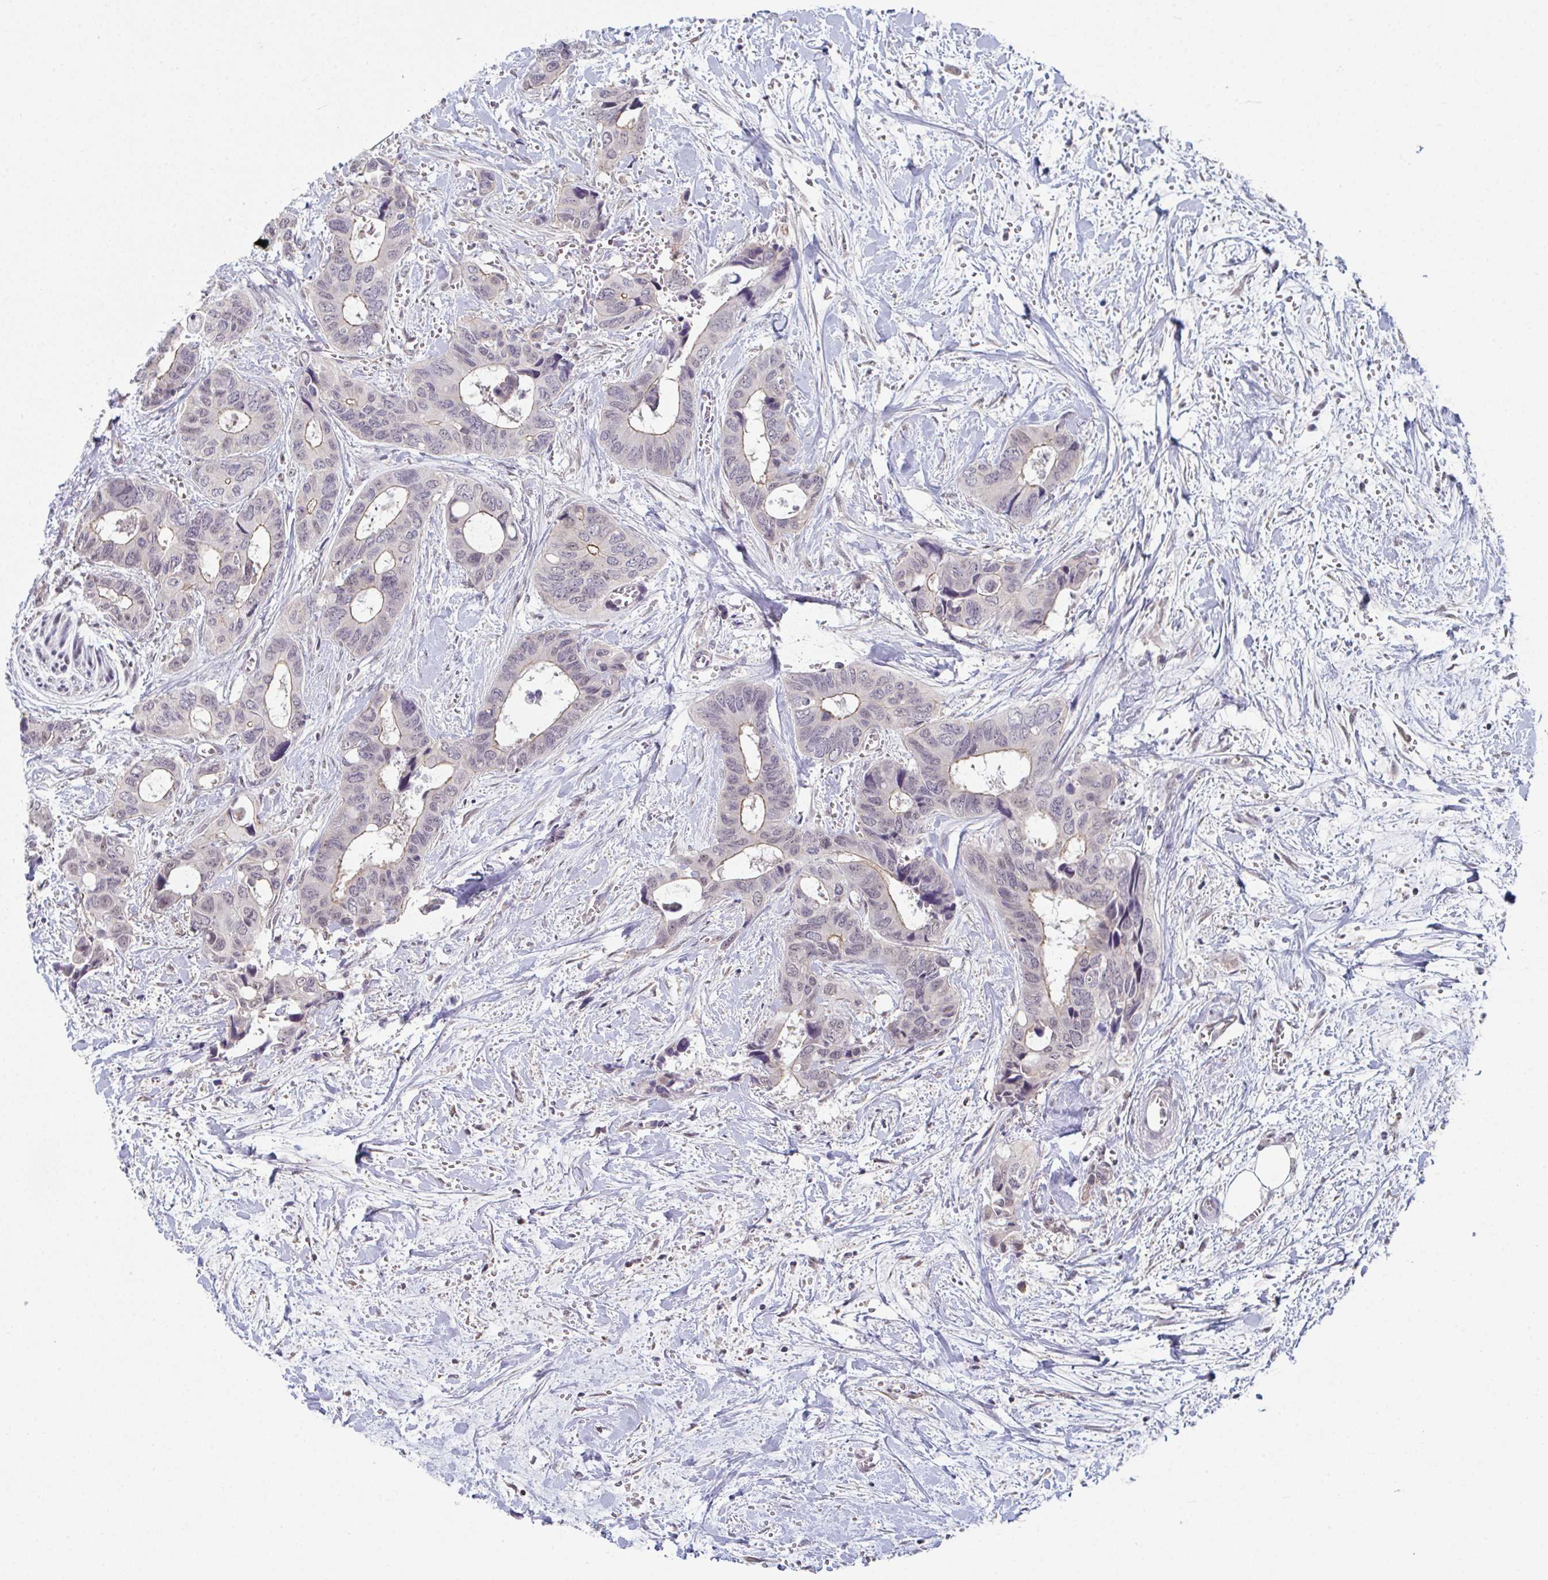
{"staining": {"intensity": "weak", "quantity": "25%-75%", "location": "cytoplasmic/membranous"}, "tissue": "colorectal cancer", "cell_type": "Tumor cells", "image_type": "cancer", "snomed": [{"axis": "morphology", "description": "Adenocarcinoma, NOS"}, {"axis": "topography", "description": "Rectum"}], "caption": "Immunohistochemistry of human adenocarcinoma (colorectal) shows low levels of weak cytoplasmic/membranous staining in approximately 25%-75% of tumor cells. (IHC, brightfield microscopy, high magnification).", "gene": "ZNF214", "patient": {"sex": "male", "age": 76}}